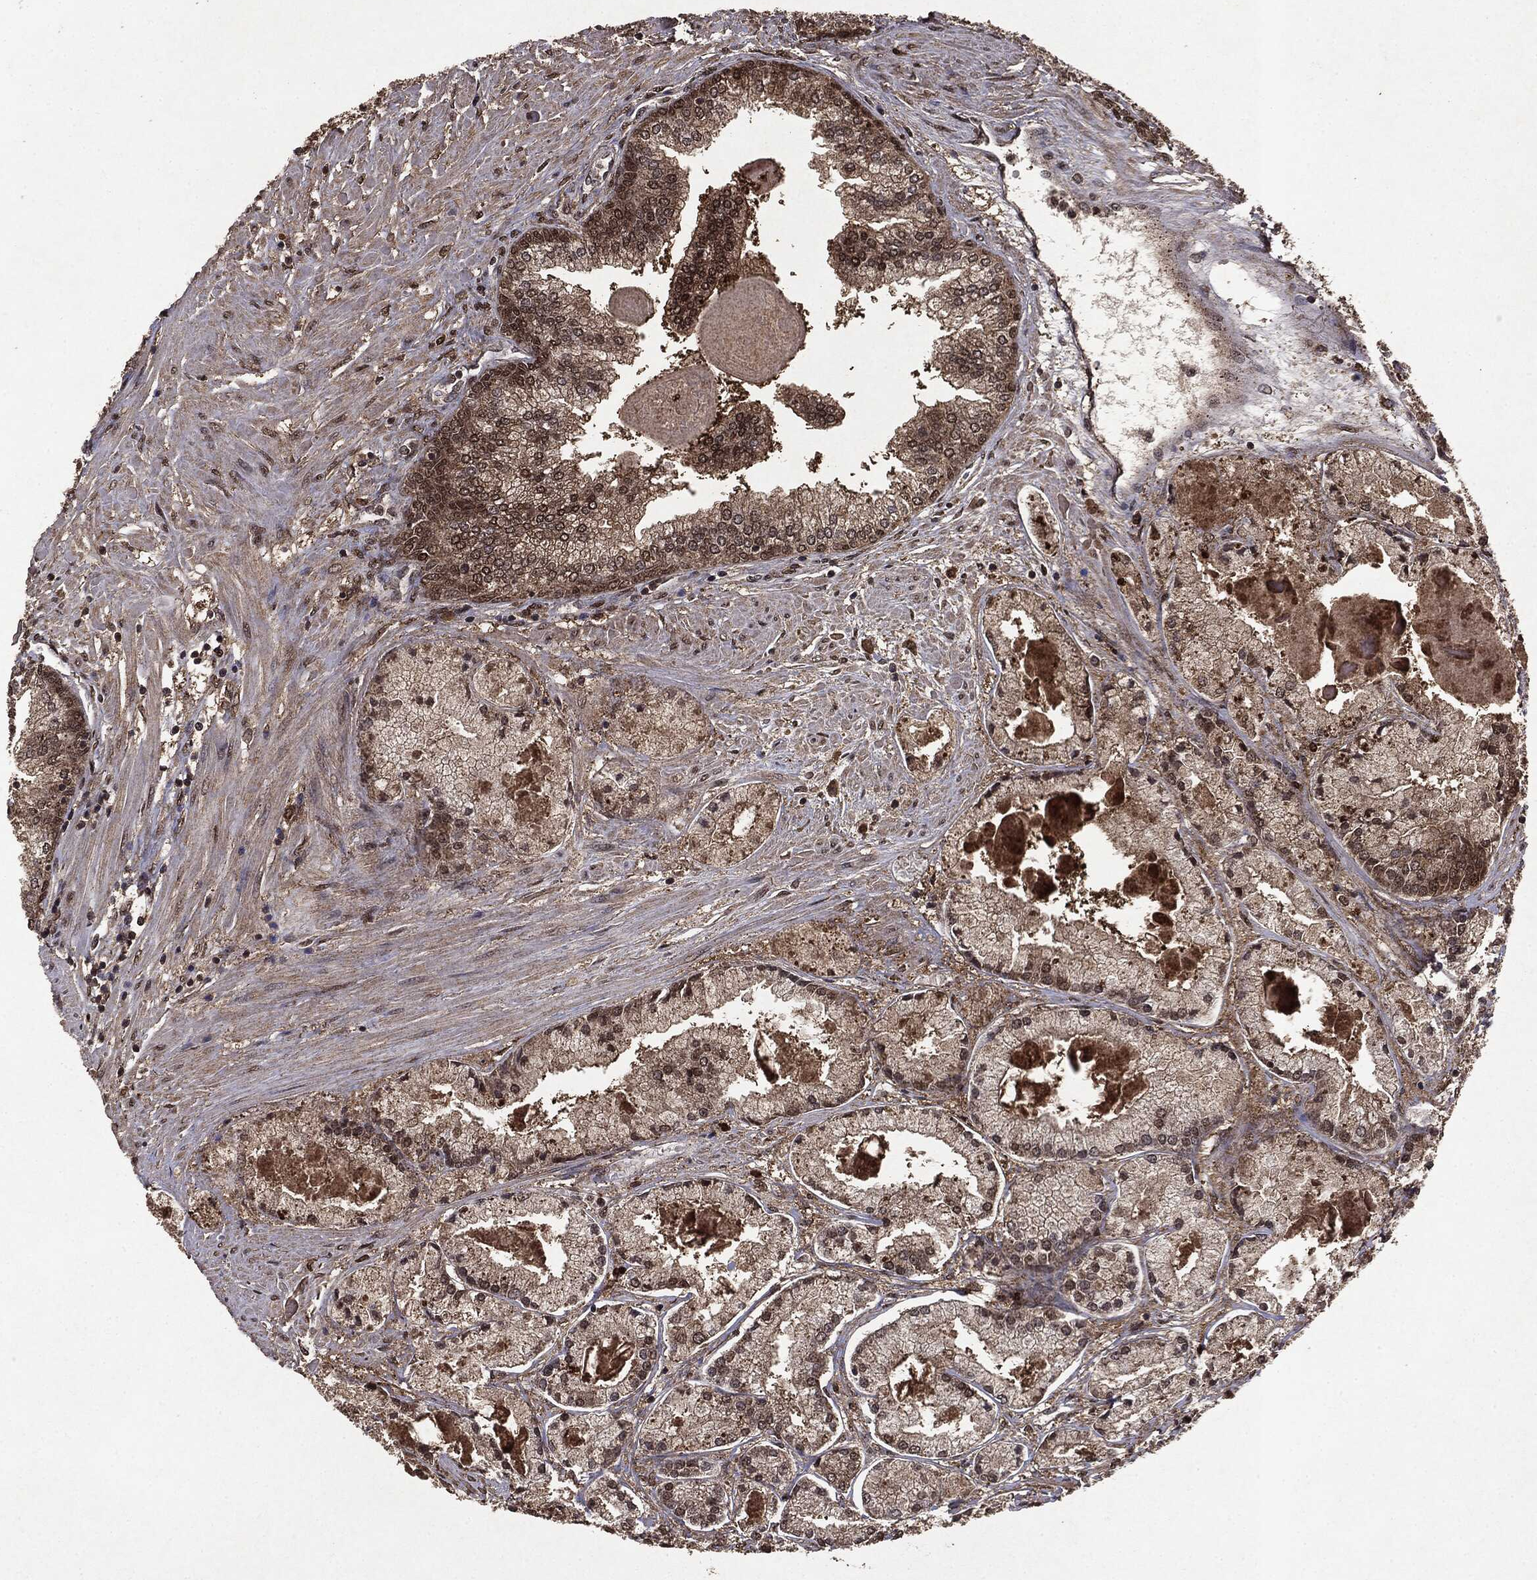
{"staining": {"intensity": "weak", "quantity": "25%-75%", "location": "cytoplasmic/membranous,nuclear"}, "tissue": "prostate cancer", "cell_type": "Tumor cells", "image_type": "cancer", "snomed": [{"axis": "morphology", "description": "Adenocarcinoma, High grade"}, {"axis": "topography", "description": "Prostate"}], "caption": "IHC image of prostate cancer (high-grade adenocarcinoma) stained for a protein (brown), which exhibits low levels of weak cytoplasmic/membranous and nuclear staining in approximately 25%-75% of tumor cells.", "gene": "PEBP1", "patient": {"sex": "male", "age": 67}}